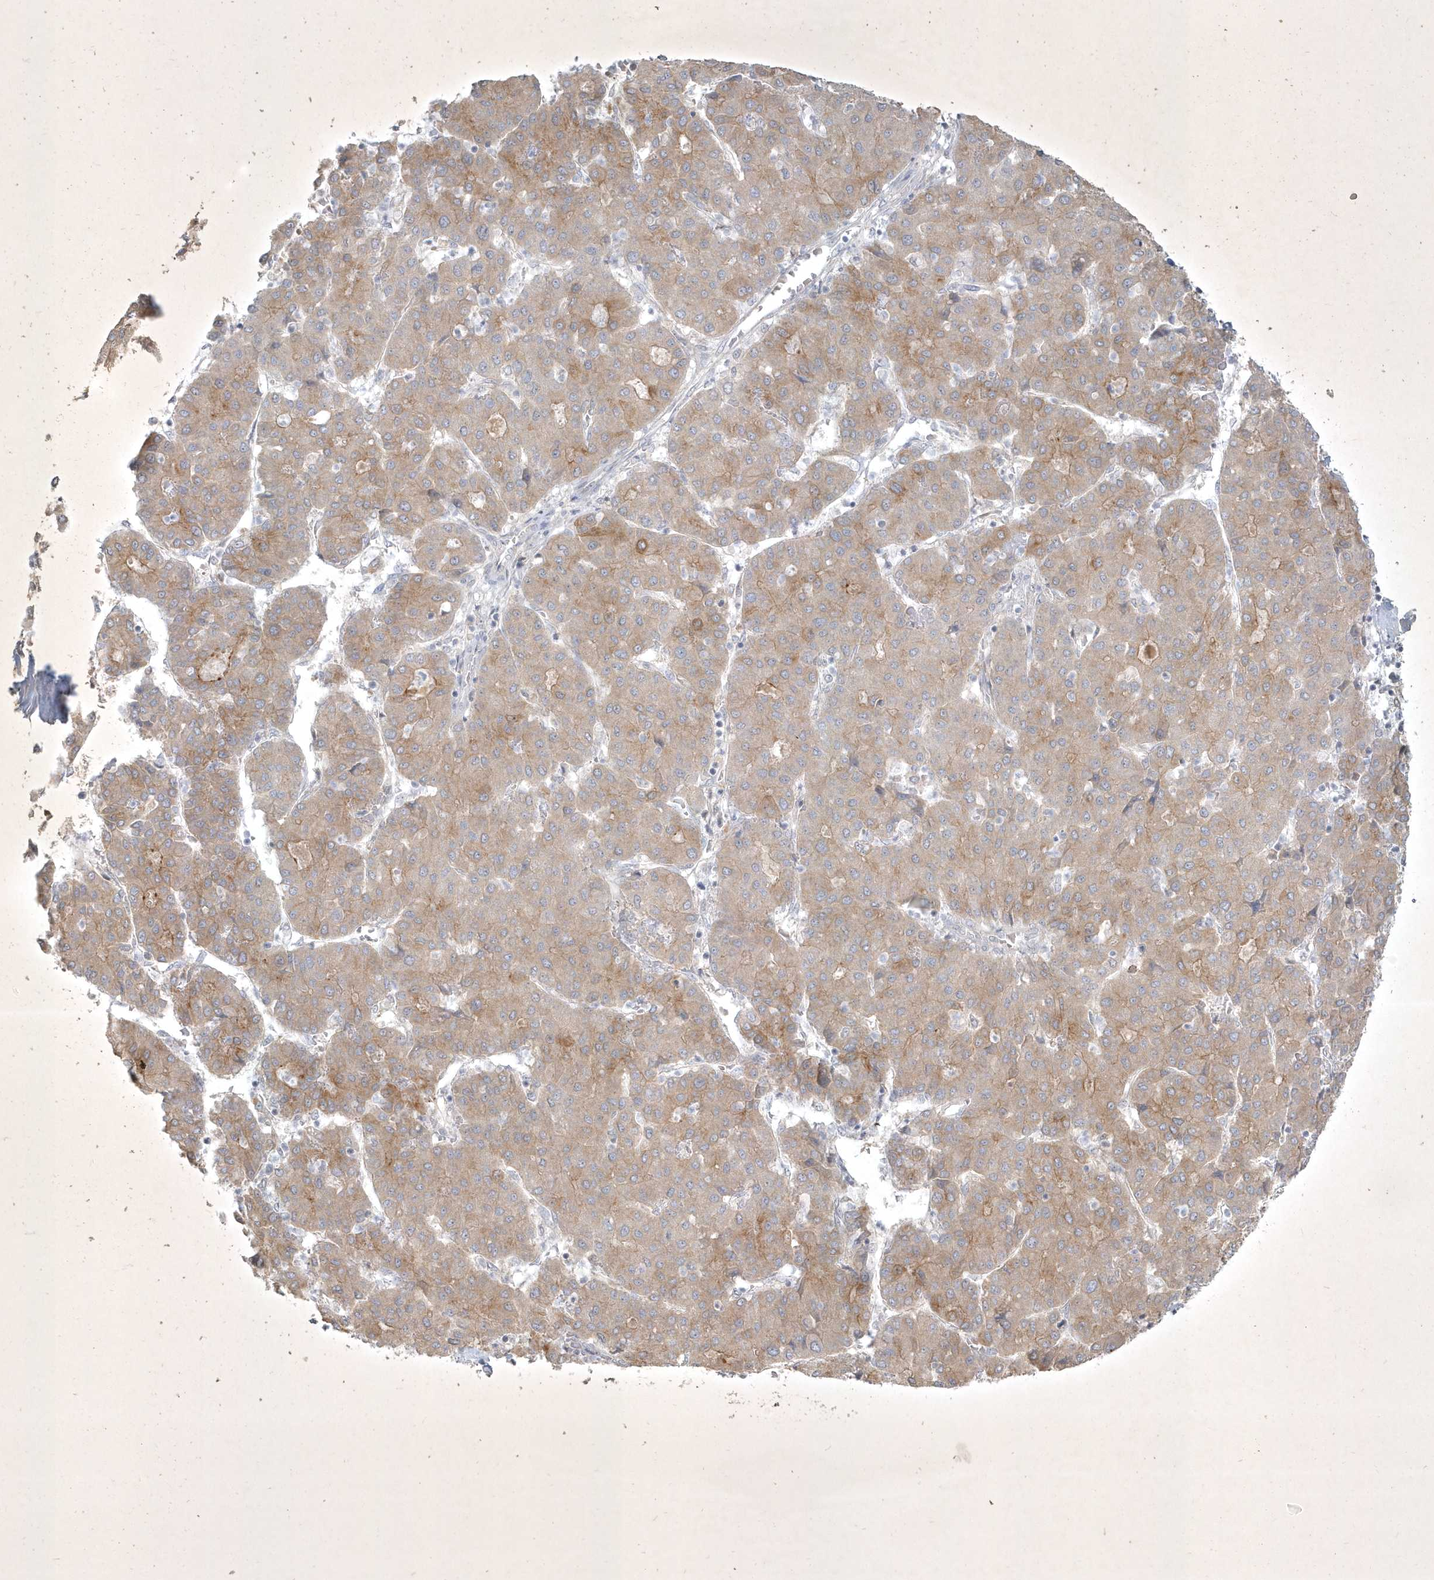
{"staining": {"intensity": "moderate", "quantity": "<25%", "location": "cytoplasmic/membranous"}, "tissue": "liver cancer", "cell_type": "Tumor cells", "image_type": "cancer", "snomed": [{"axis": "morphology", "description": "Carcinoma, Hepatocellular, NOS"}, {"axis": "topography", "description": "Liver"}], "caption": "Liver hepatocellular carcinoma stained with DAB immunohistochemistry displays low levels of moderate cytoplasmic/membranous staining in approximately <25% of tumor cells.", "gene": "BOD1", "patient": {"sex": "male", "age": 65}}